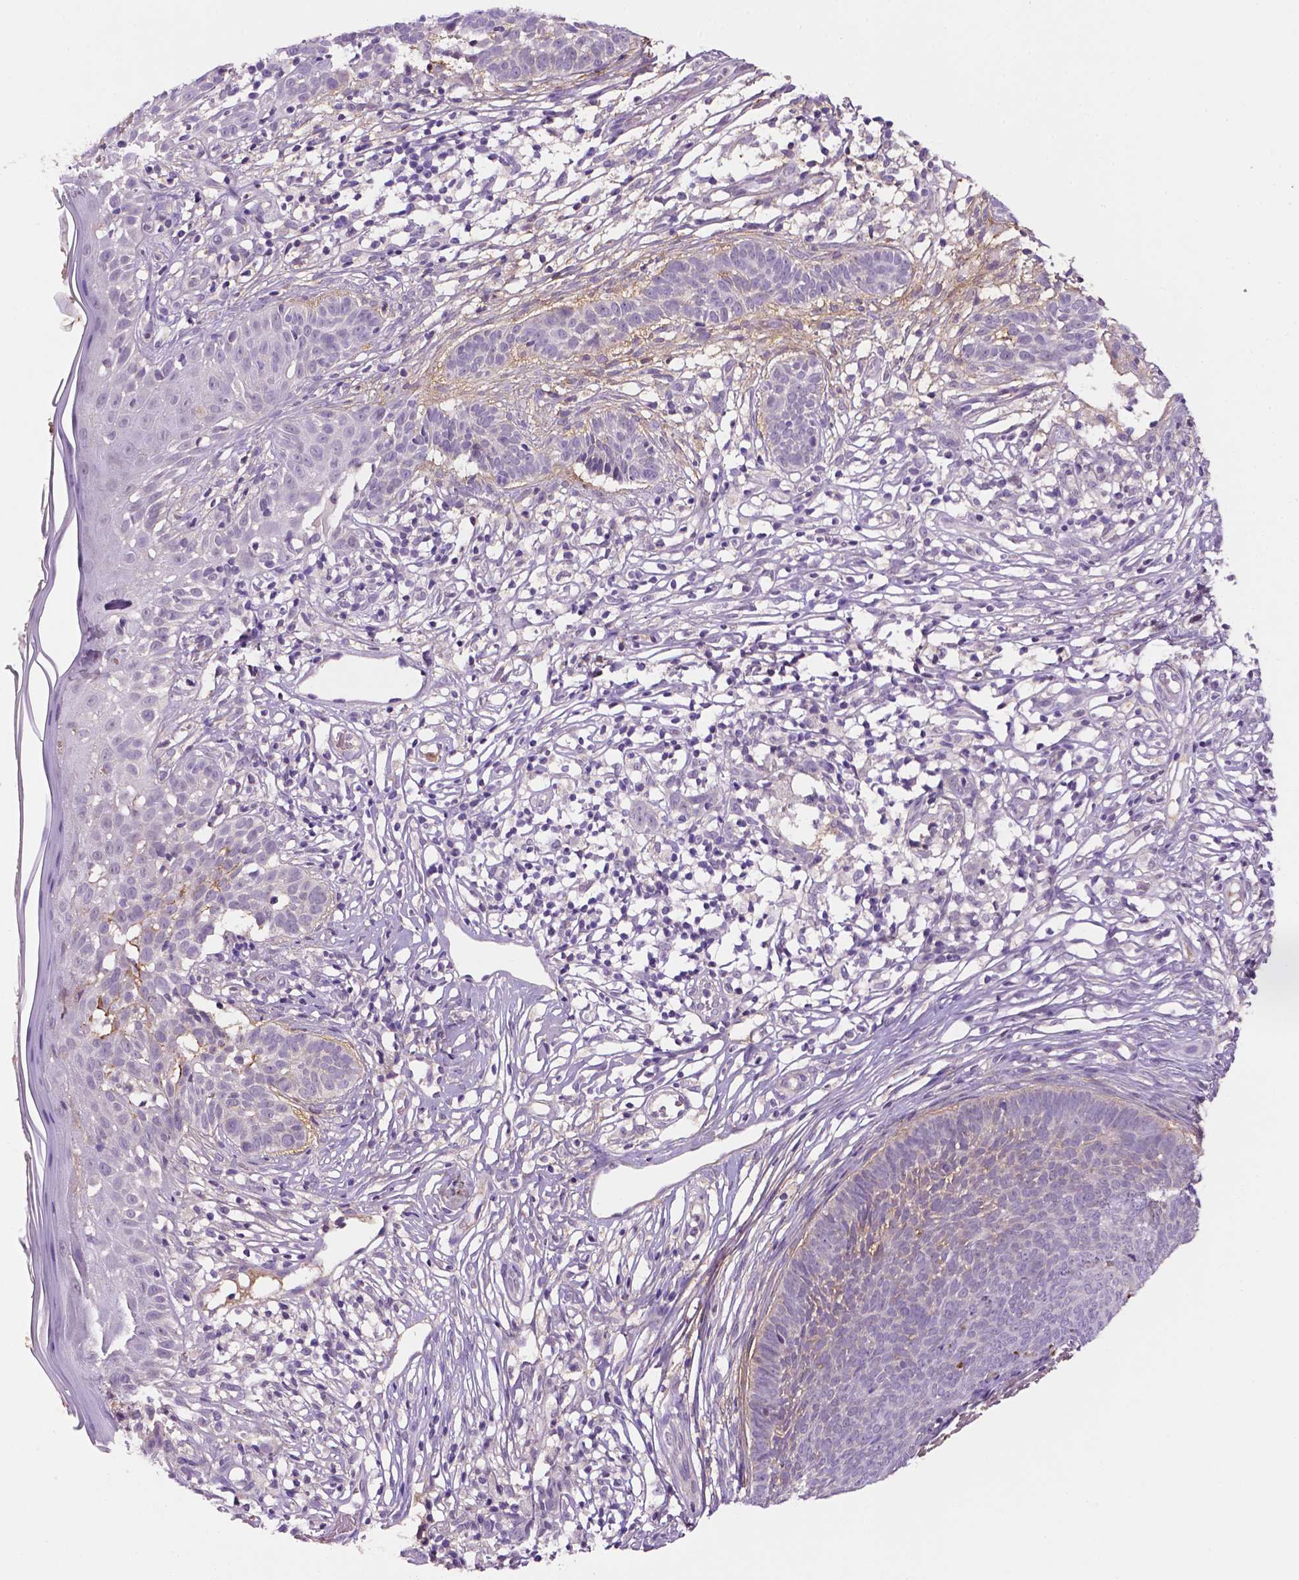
{"staining": {"intensity": "negative", "quantity": "none", "location": "none"}, "tissue": "skin cancer", "cell_type": "Tumor cells", "image_type": "cancer", "snomed": [{"axis": "morphology", "description": "Basal cell carcinoma"}, {"axis": "topography", "description": "Skin"}], "caption": "DAB (3,3'-diaminobenzidine) immunohistochemical staining of human skin basal cell carcinoma reveals no significant expression in tumor cells. (DAB immunohistochemistry visualized using brightfield microscopy, high magnification).", "gene": "FBLN1", "patient": {"sex": "male", "age": 85}}